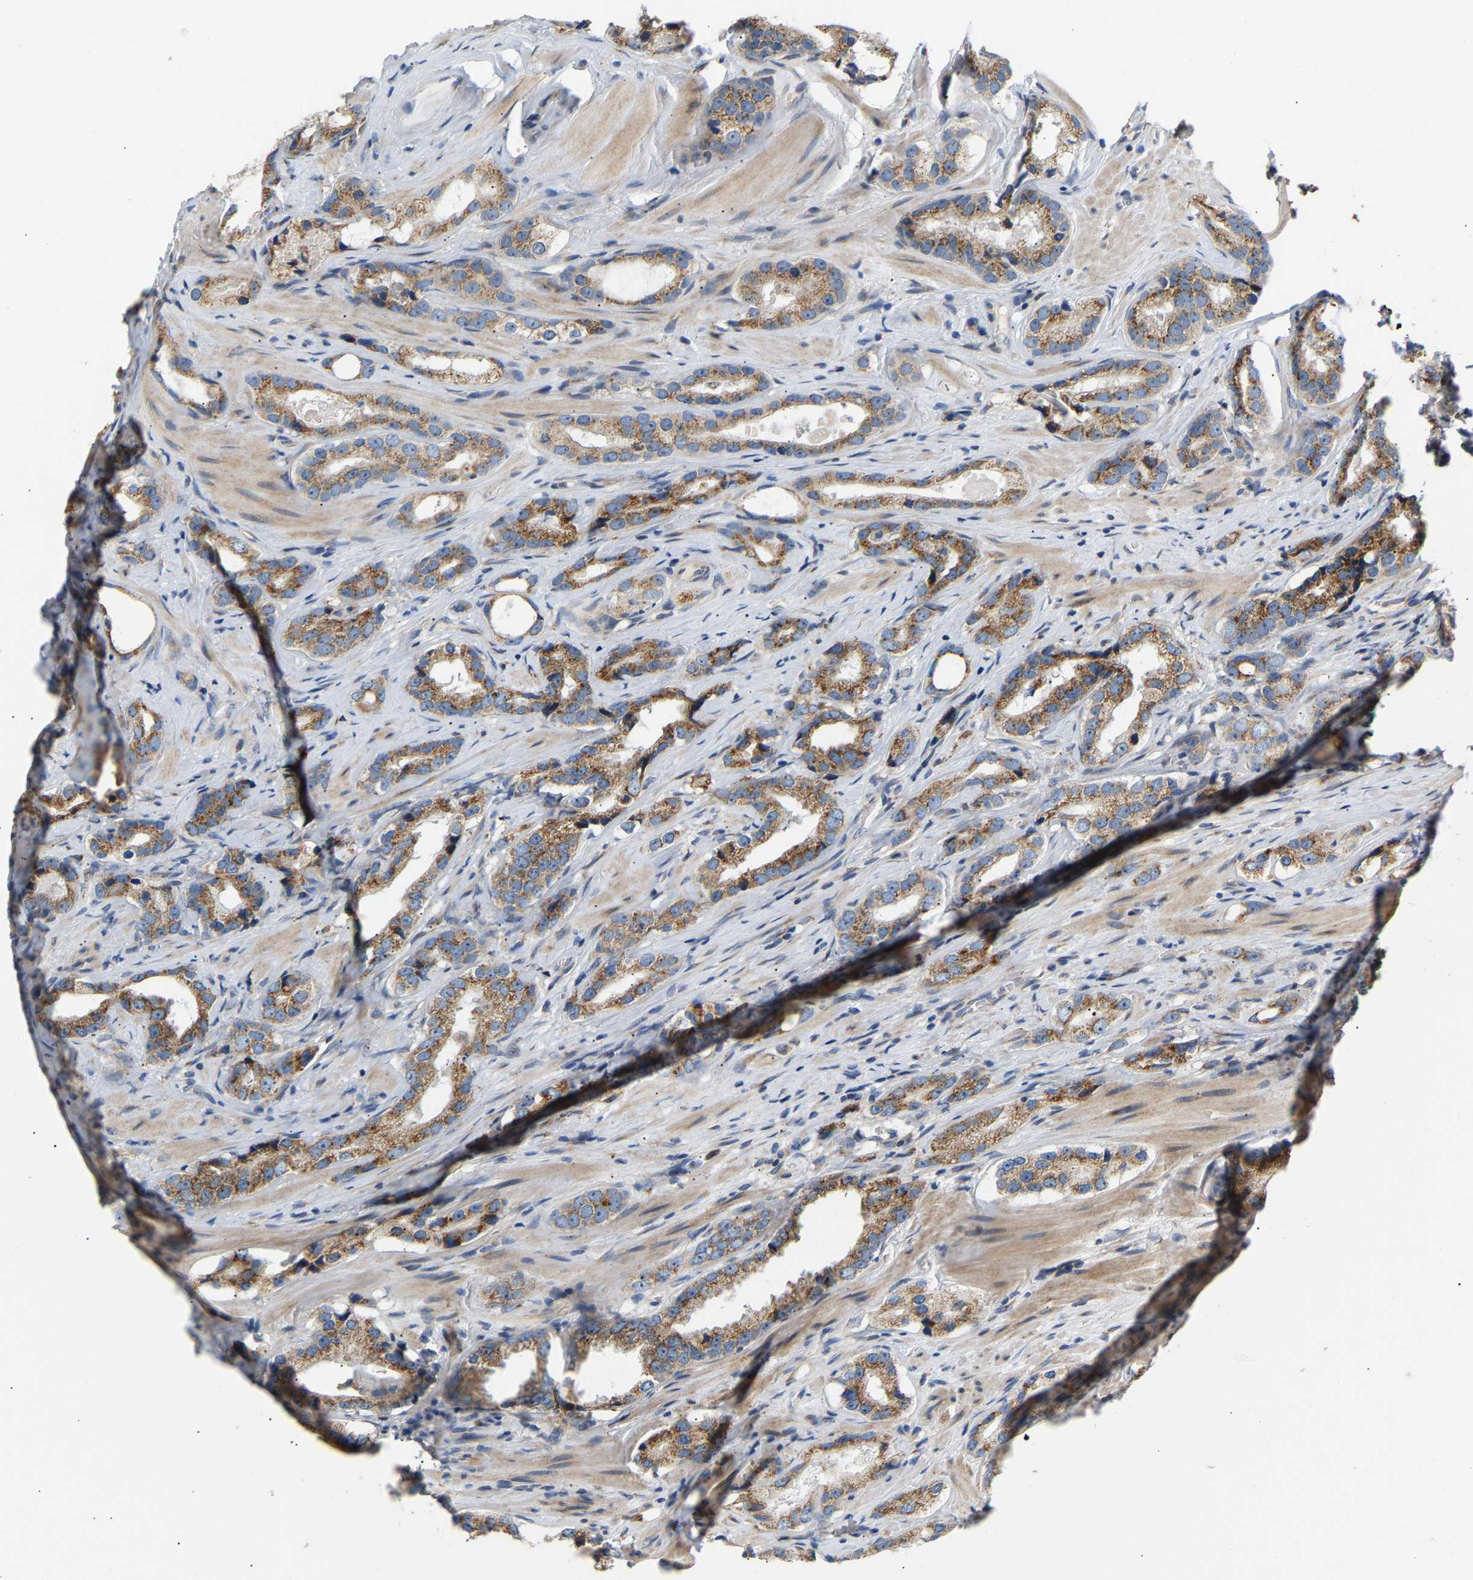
{"staining": {"intensity": "moderate", "quantity": ">75%", "location": "cytoplasmic/membranous"}, "tissue": "prostate cancer", "cell_type": "Tumor cells", "image_type": "cancer", "snomed": [{"axis": "morphology", "description": "Adenocarcinoma, High grade"}, {"axis": "topography", "description": "Prostate"}], "caption": "Immunohistochemistry of human adenocarcinoma (high-grade) (prostate) reveals medium levels of moderate cytoplasmic/membranous expression in approximately >75% of tumor cells.", "gene": "TMEM168", "patient": {"sex": "male", "age": 63}}